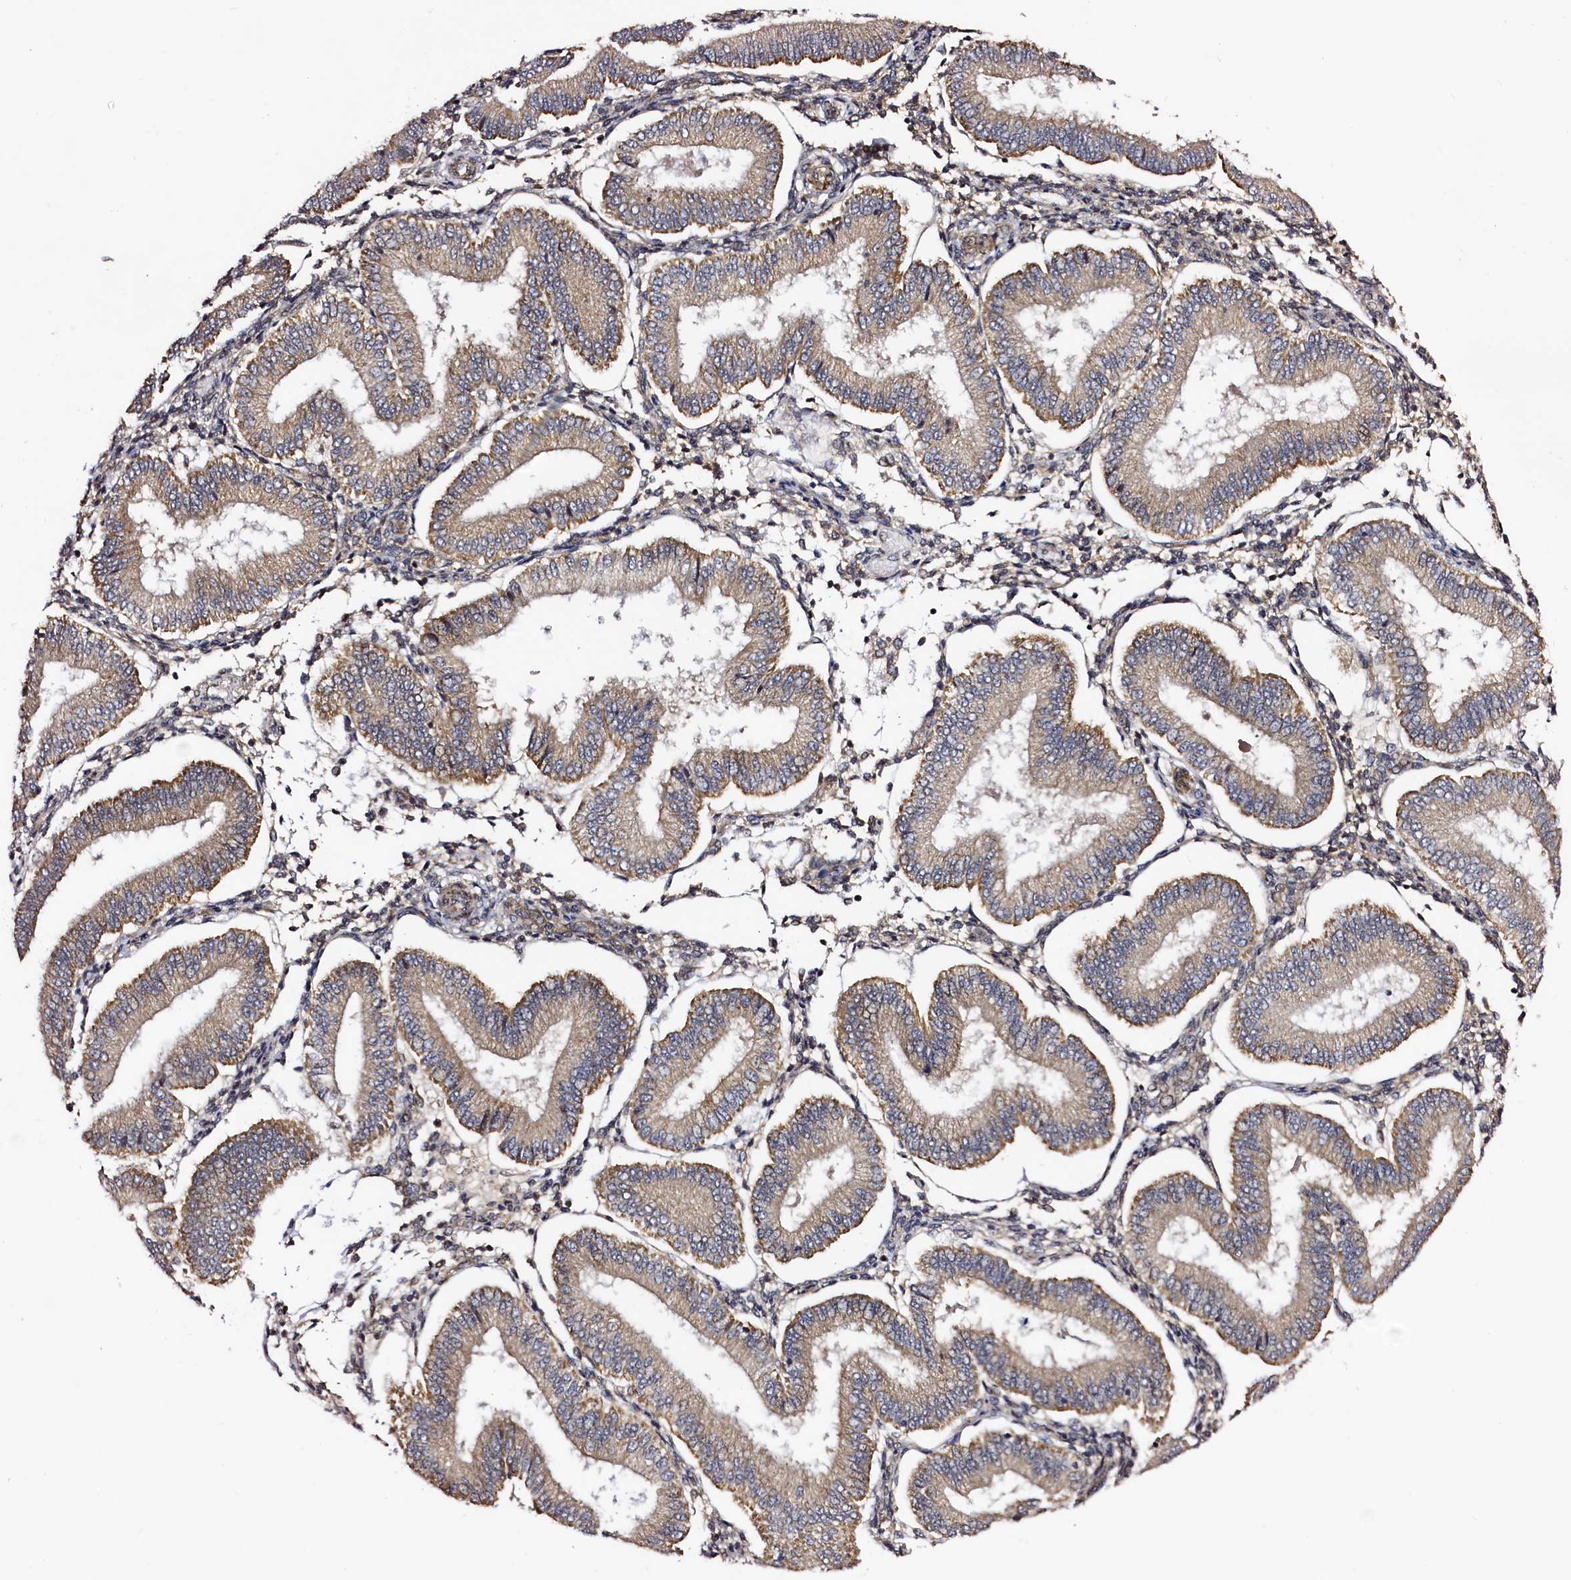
{"staining": {"intensity": "weak", "quantity": "<25%", "location": "cytoplasmic/membranous"}, "tissue": "endometrium", "cell_type": "Cells in endometrial stroma", "image_type": "normal", "snomed": [{"axis": "morphology", "description": "Normal tissue, NOS"}, {"axis": "topography", "description": "Endometrium"}], "caption": "High power microscopy histopathology image of an IHC photomicrograph of normal endometrium, revealing no significant positivity in cells in endometrial stroma. The staining was performed using DAB to visualize the protein expression in brown, while the nuclei were stained in blue with hematoxylin (Magnification: 20x).", "gene": "RBFA", "patient": {"sex": "female", "age": 39}}